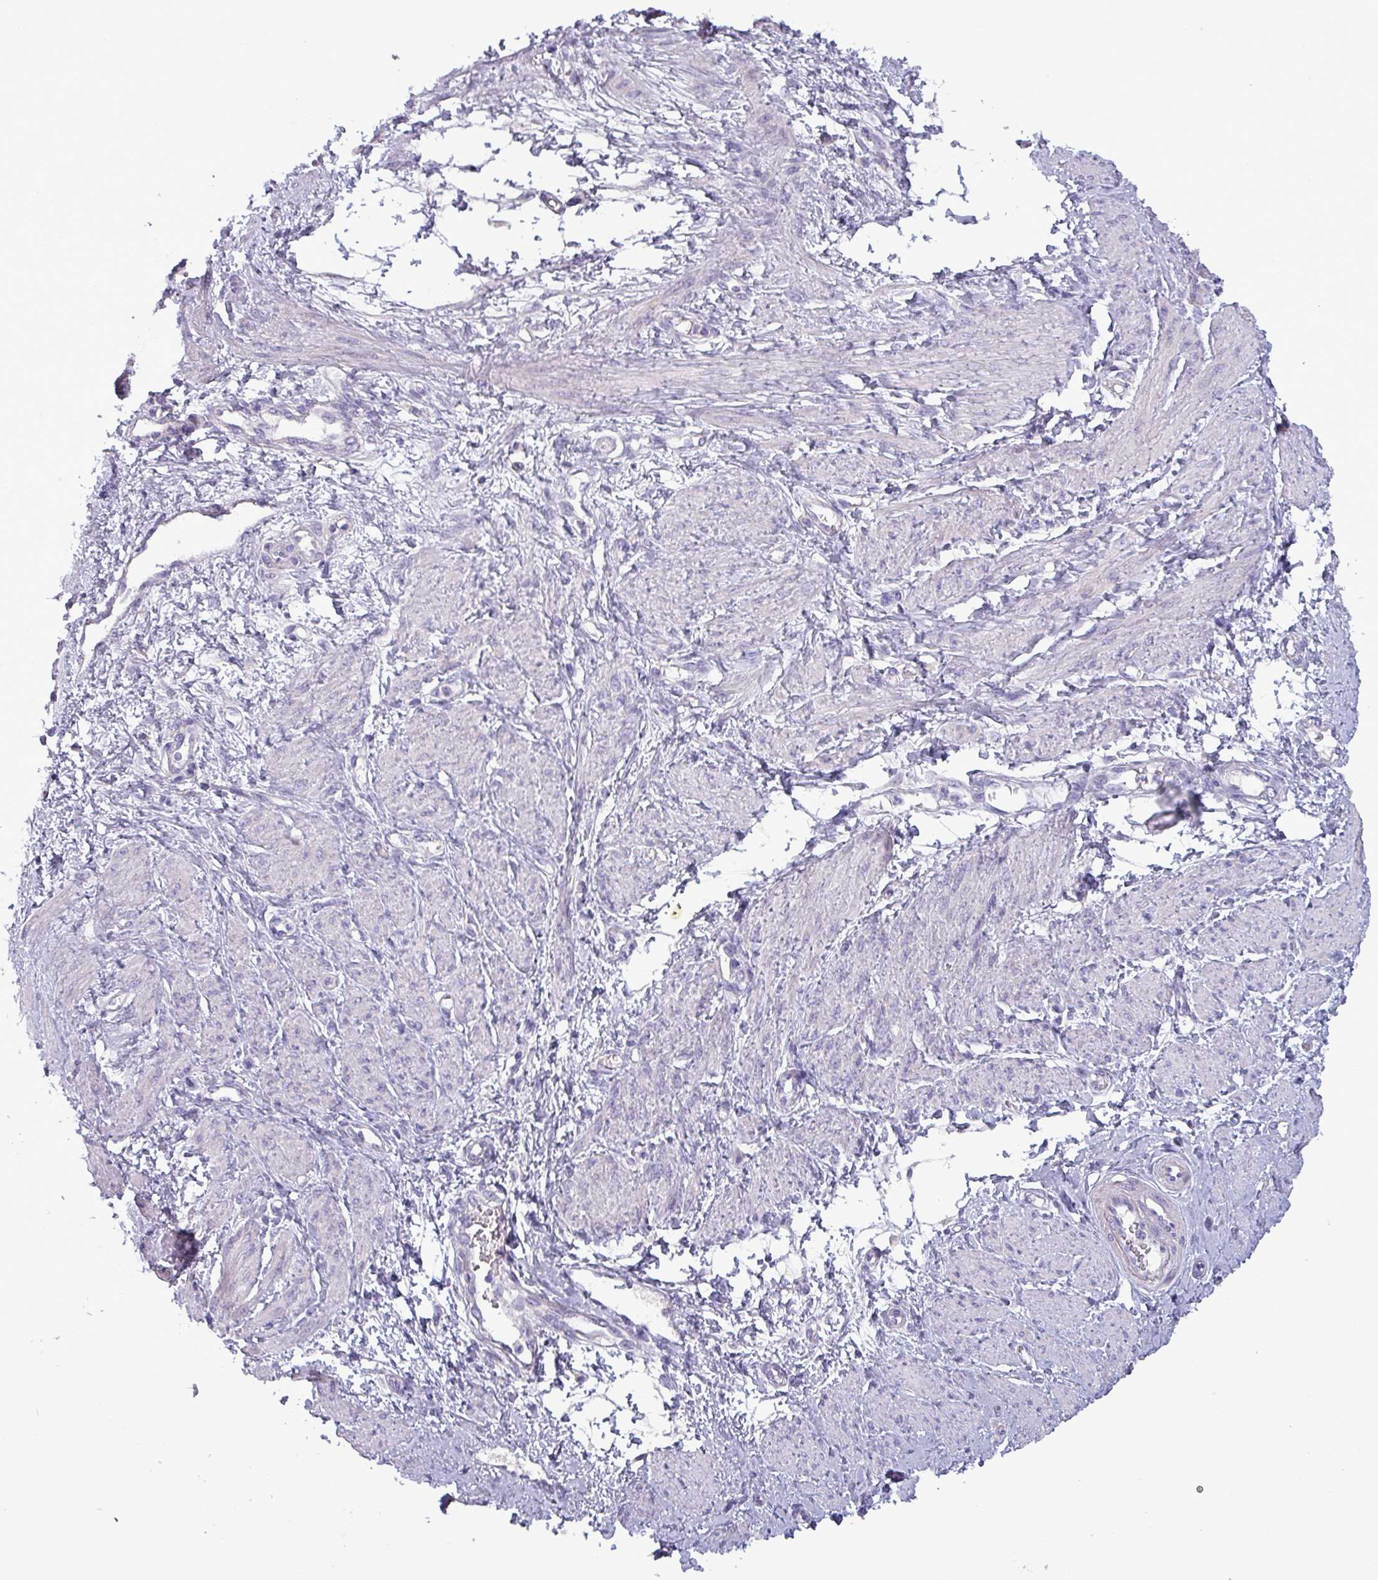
{"staining": {"intensity": "negative", "quantity": "none", "location": "none"}, "tissue": "smooth muscle", "cell_type": "Smooth muscle cells", "image_type": "normal", "snomed": [{"axis": "morphology", "description": "Normal tissue, NOS"}, {"axis": "topography", "description": "Smooth muscle"}, {"axis": "topography", "description": "Uterus"}], "caption": "IHC image of normal human smooth muscle stained for a protein (brown), which displays no expression in smooth muscle cells. Brightfield microscopy of immunohistochemistry stained with DAB (brown) and hematoxylin (blue), captured at high magnification.", "gene": "HSD3B7", "patient": {"sex": "female", "age": 39}}